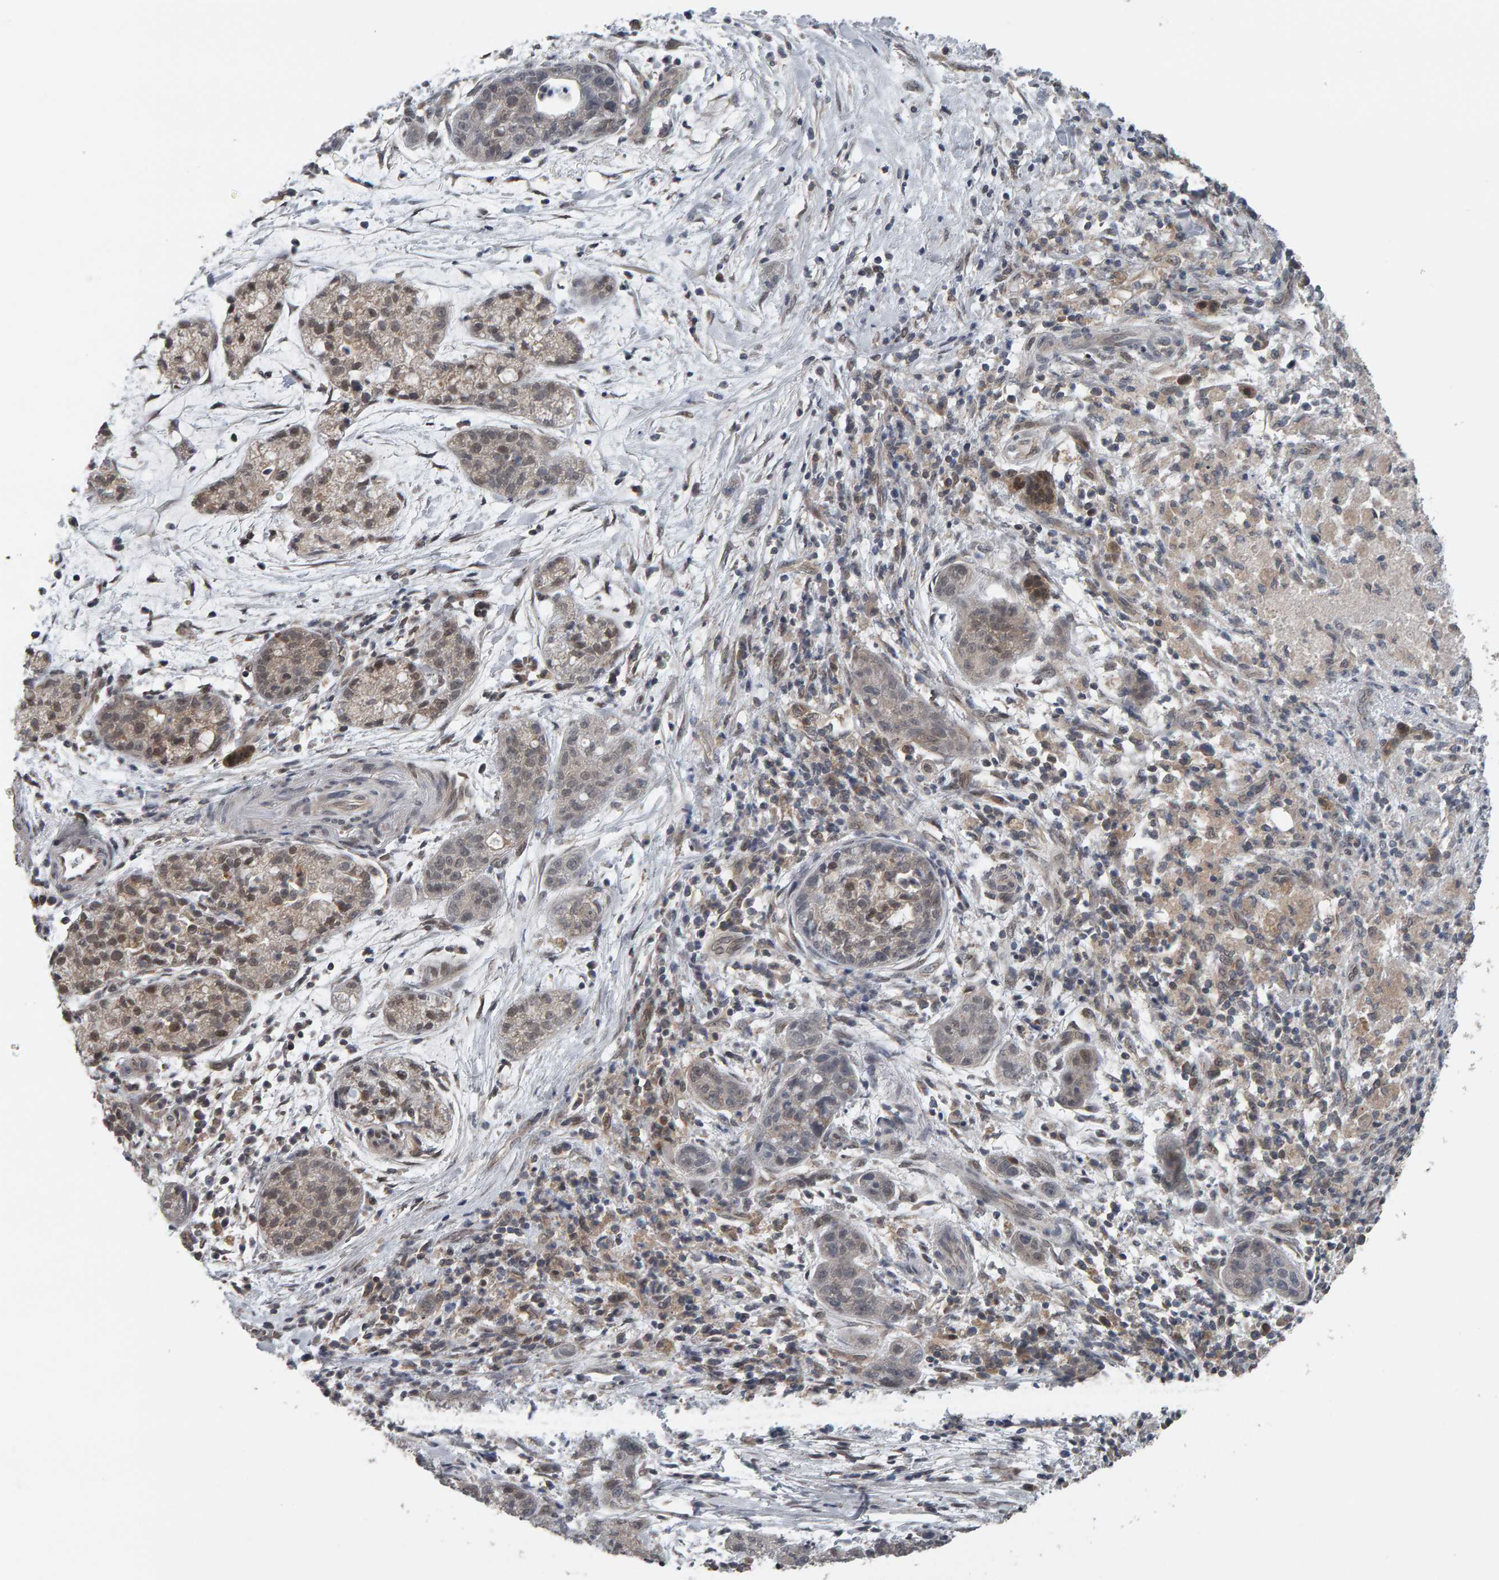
{"staining": {"intensity": "weak", "quantity": "<25%", "location": "cytoplasmic/membranous,nuclear"}, "tissue": "pancreatic cancer", "cell_type": "Tumor cells", "image_type": "cancer", "snomed": [{"axis": "morphology", "description": "Adenocarcinoma, NOS"}, {"axis": "topography", "description": "Pancreas"}], "caption": "DAB immunohistochemical staining of human pancreatic cancer (adenocarcinoma) demonstrates no significant positivity in tumor cells.", "gene": "COASY", "patient": {"sex": "female", "age": 78}}